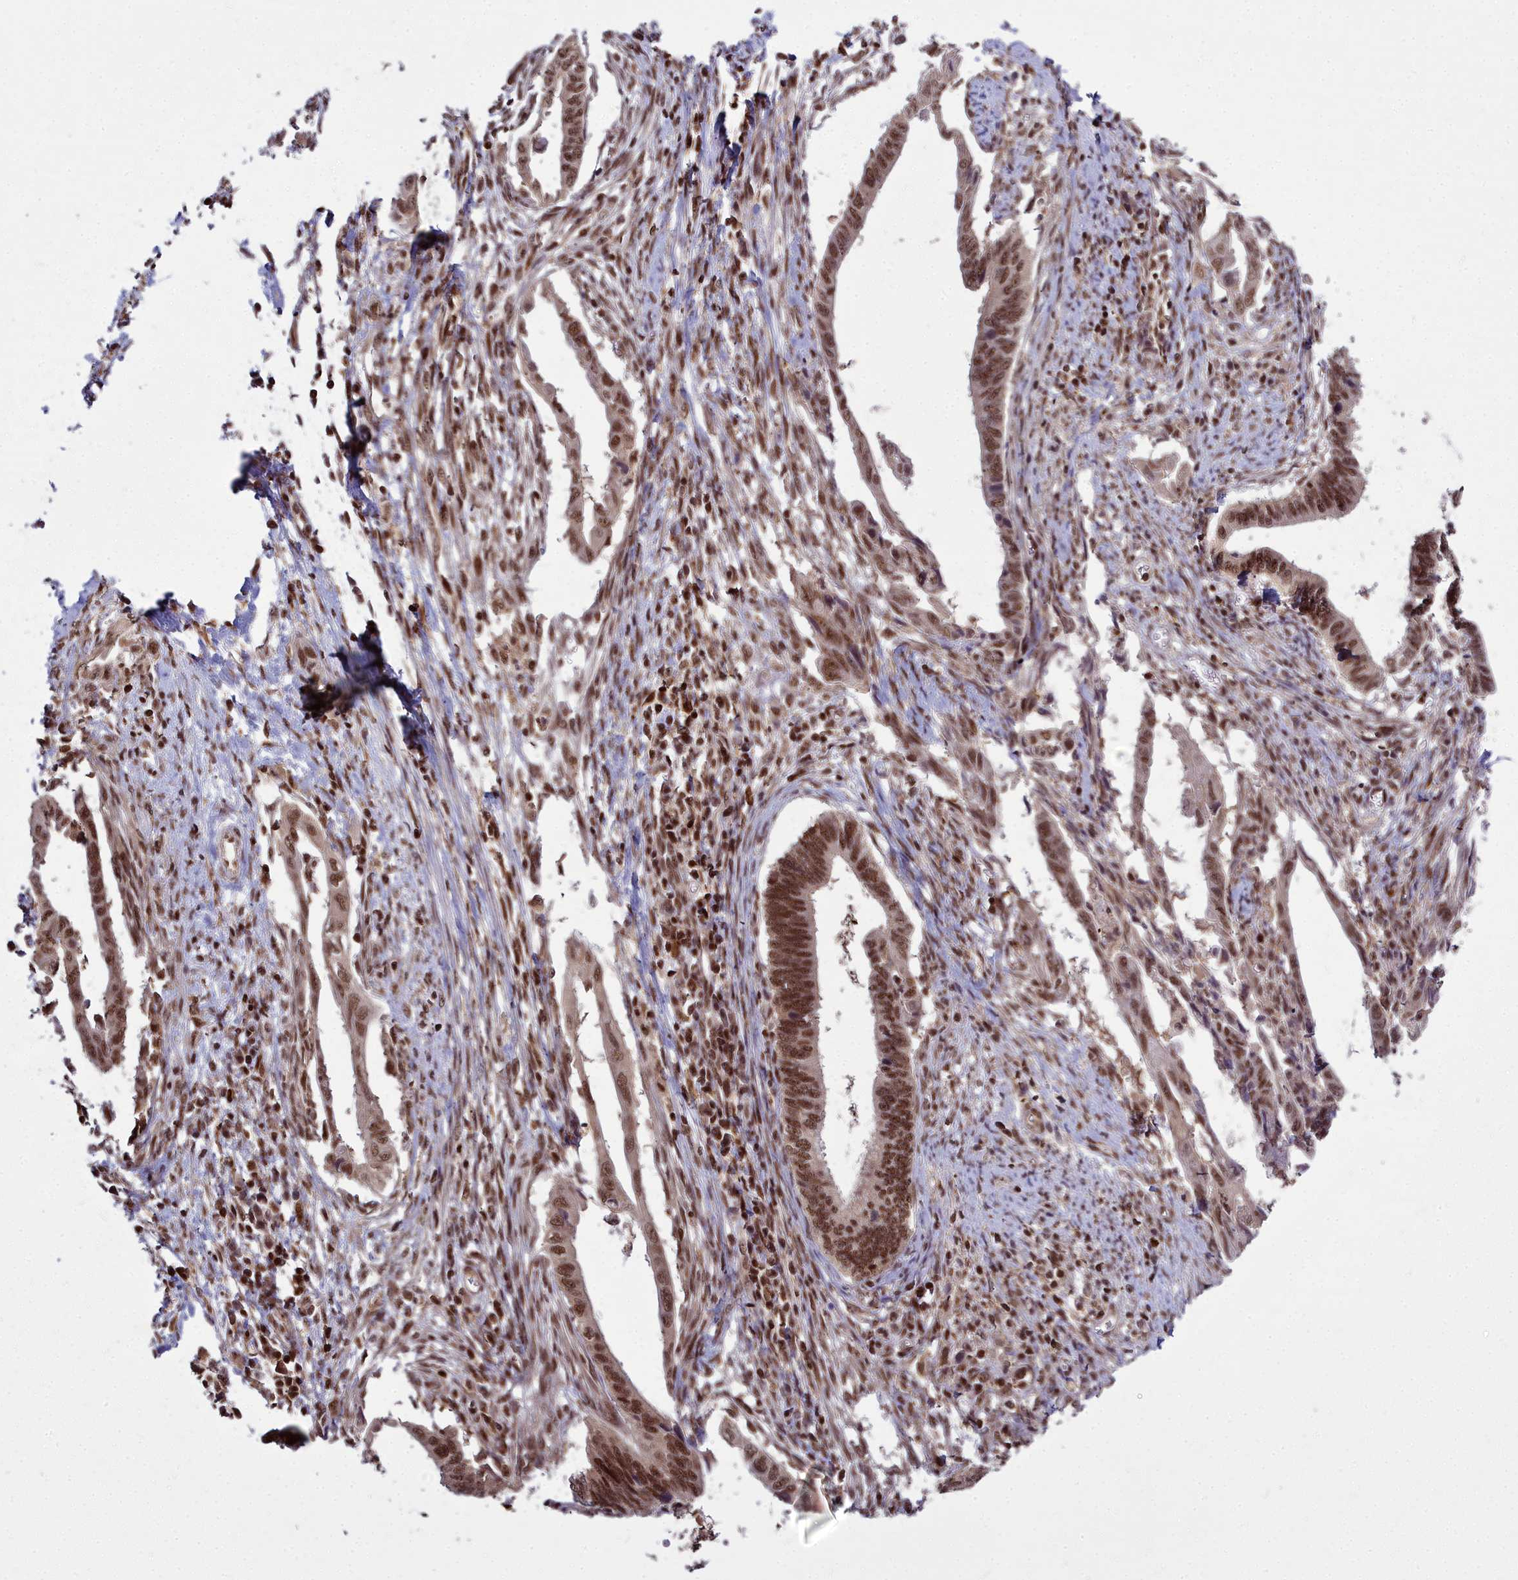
{"staining": {"intensity": "strong", "quantity": ">75%", "location": "nuclear"}, "tissue": "cervical cancer", "cell_type": "Tumor cells", "image_type": "cancer", "snomed": [{"axis": "morphology", "description": "Adenocarcinoma, NOS"}, {"axis": "topography", "description": "Cervix"}], "caption": "This is a micrograph of IHC staining of cervical cancer, which shows strong staining in the nuclear of tumor cells.", "gene": "GMEB1", "patient": {"sex": "female", "age": 42}}